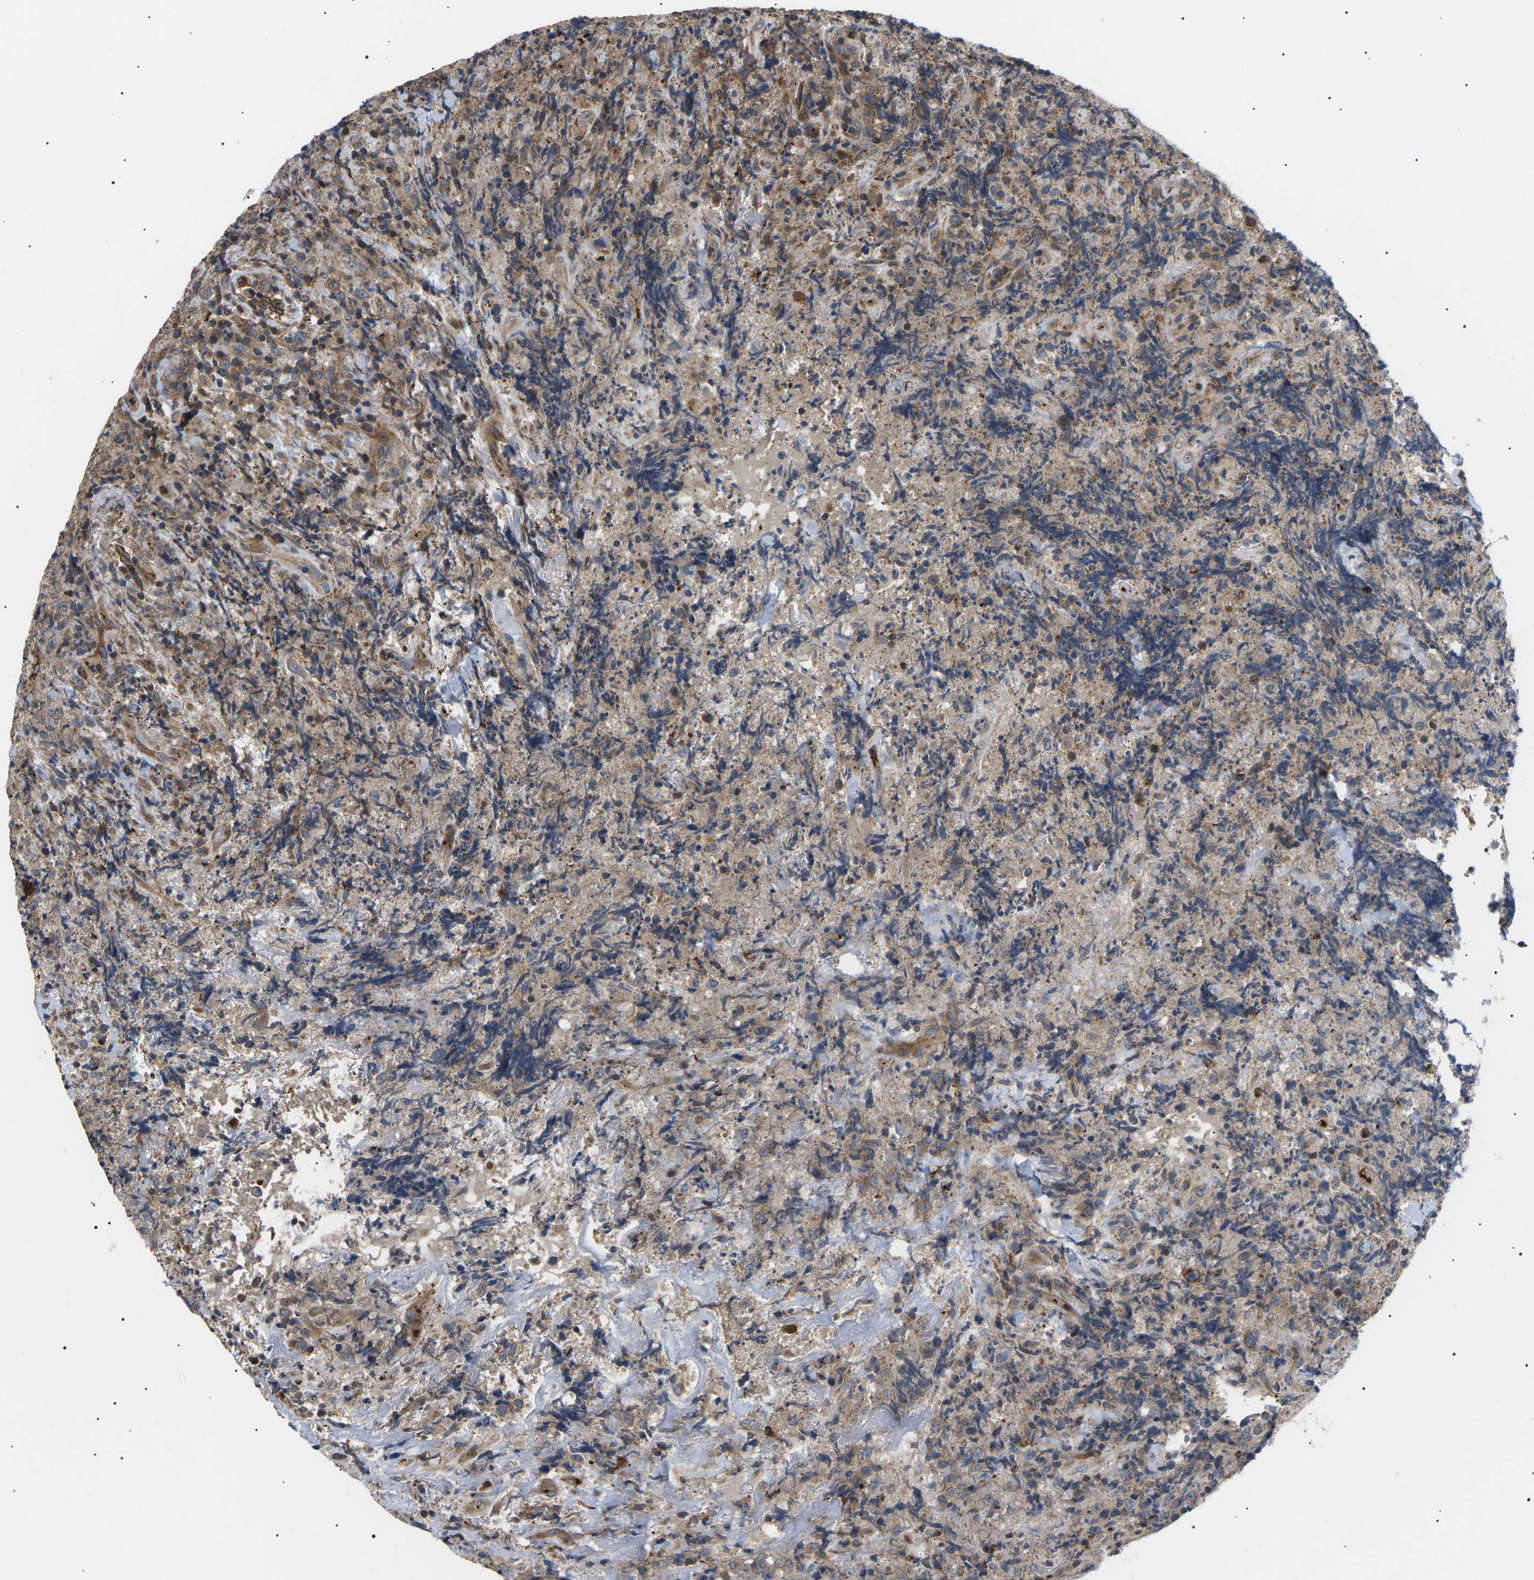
{"staining": {"intensity": "moderate", "quantity": ">75%", "location": "cytoplasmic/membranous"}, "tissue": "lymphoma", "cell_type": "Tumor cells", "image_type": "cancer", "snomed": [{"axis": "morphology", "description": "Malignant lymphoma, non-Hodgkin's type, High grade"}, {"axis": "topography", "description": "Tonsil"}], "caption": "There is medium levels of moderate cytoplasmic/membranous expression in tumor cells of lymphoma, as demonstrated by immunohistochemical staining (brown color).", "gene": "TMTC4", "patient": {"sex": "female", "age": 36}}